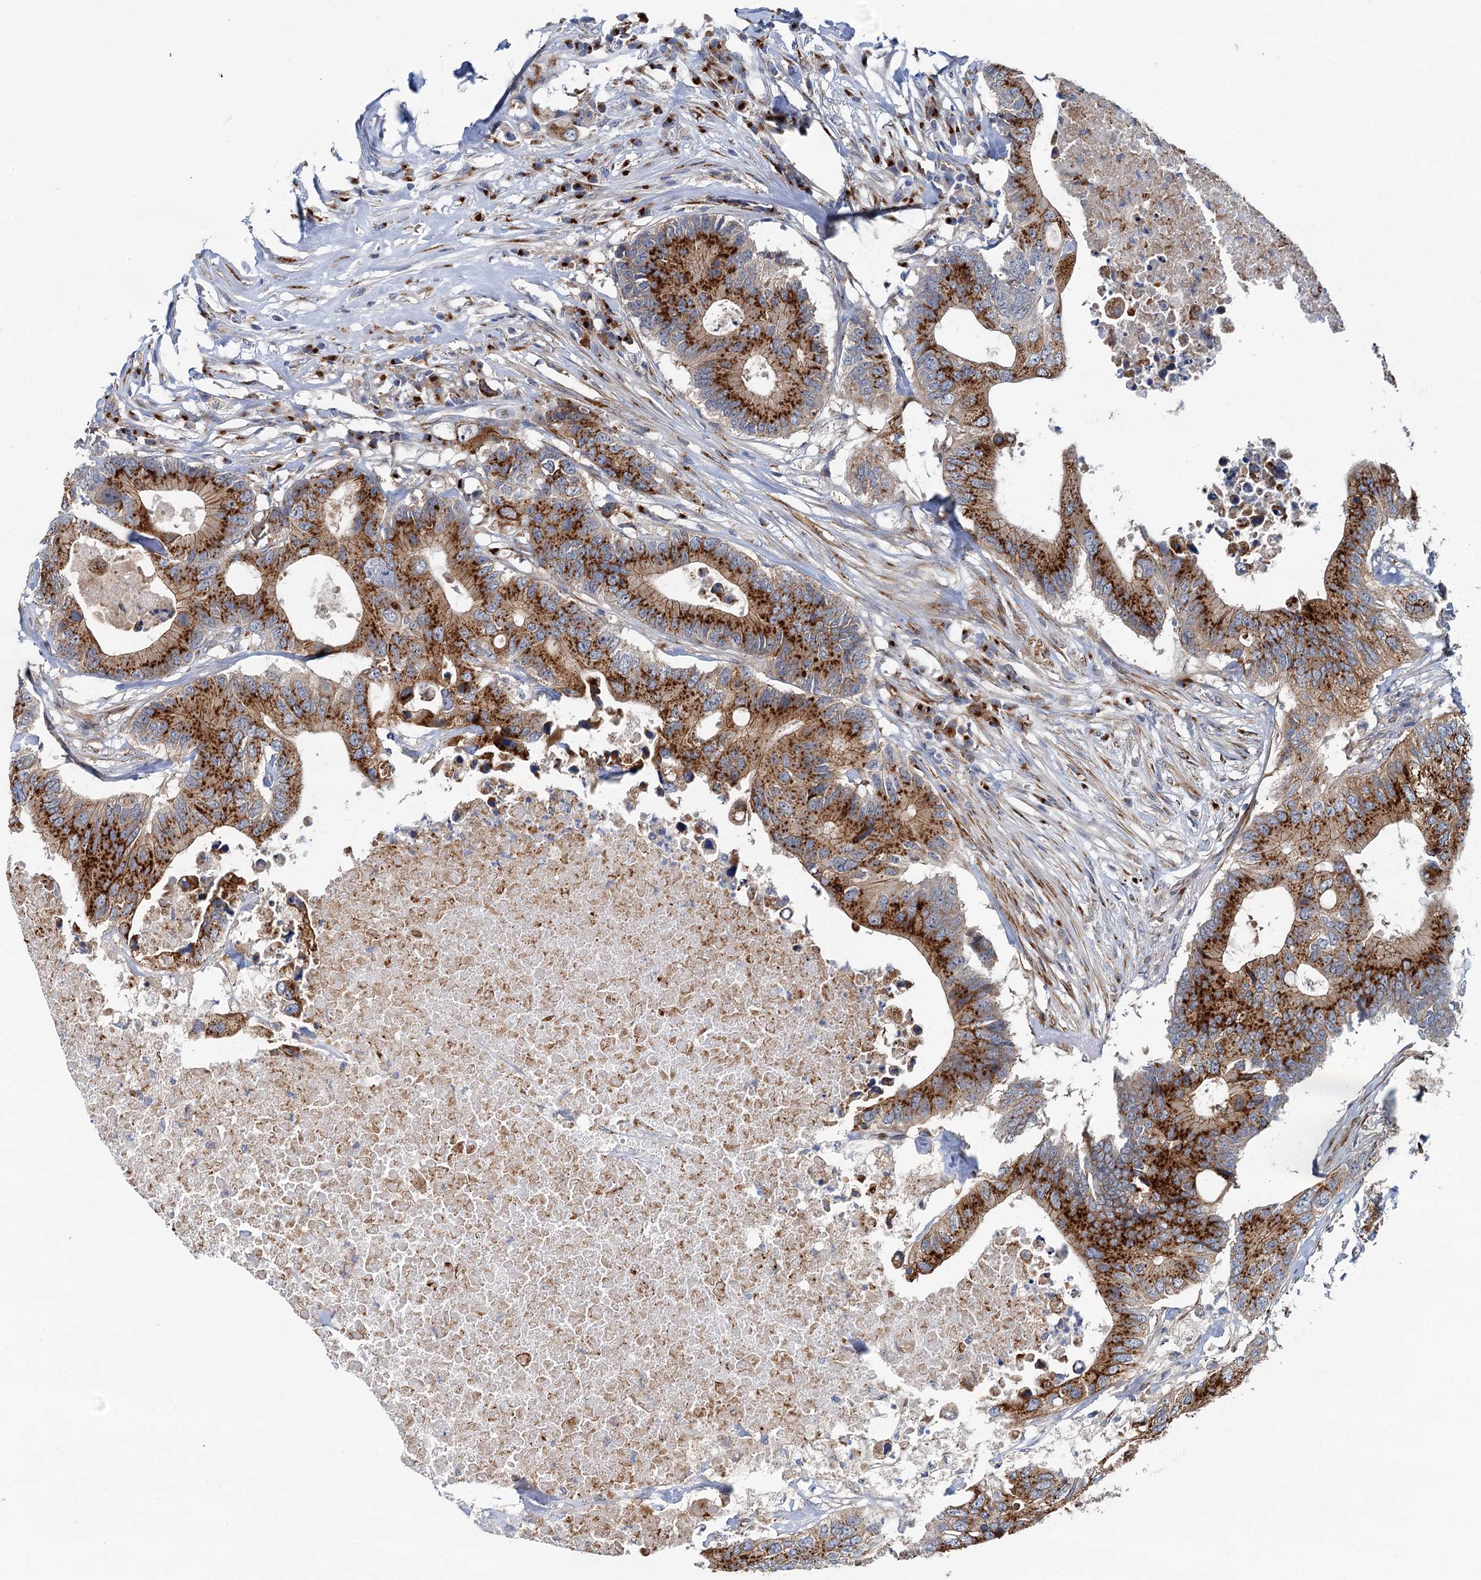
{"staining": {"intensity": "strong", "quantity": ">75%", "location": "cytoplasmic/membranous"}, "tissue": "colorectal cancer", "cell_type": "Tumor cells", "image_type": "cancer", "snomed": [{"axis": "morphology", "description": "Adenocarcinoma, NOS"}, {"axis": "topography", "description": "Colon"}], "caption": "Immunohistochemical staining of human colorectal cancer (adenocarcinoma) reveals high levels of strong cytoplasmic/membranous staining in approximately >75% of tumor cells.", "gene": "BET1L", "patient": {"sex": "male", "age": 71}}